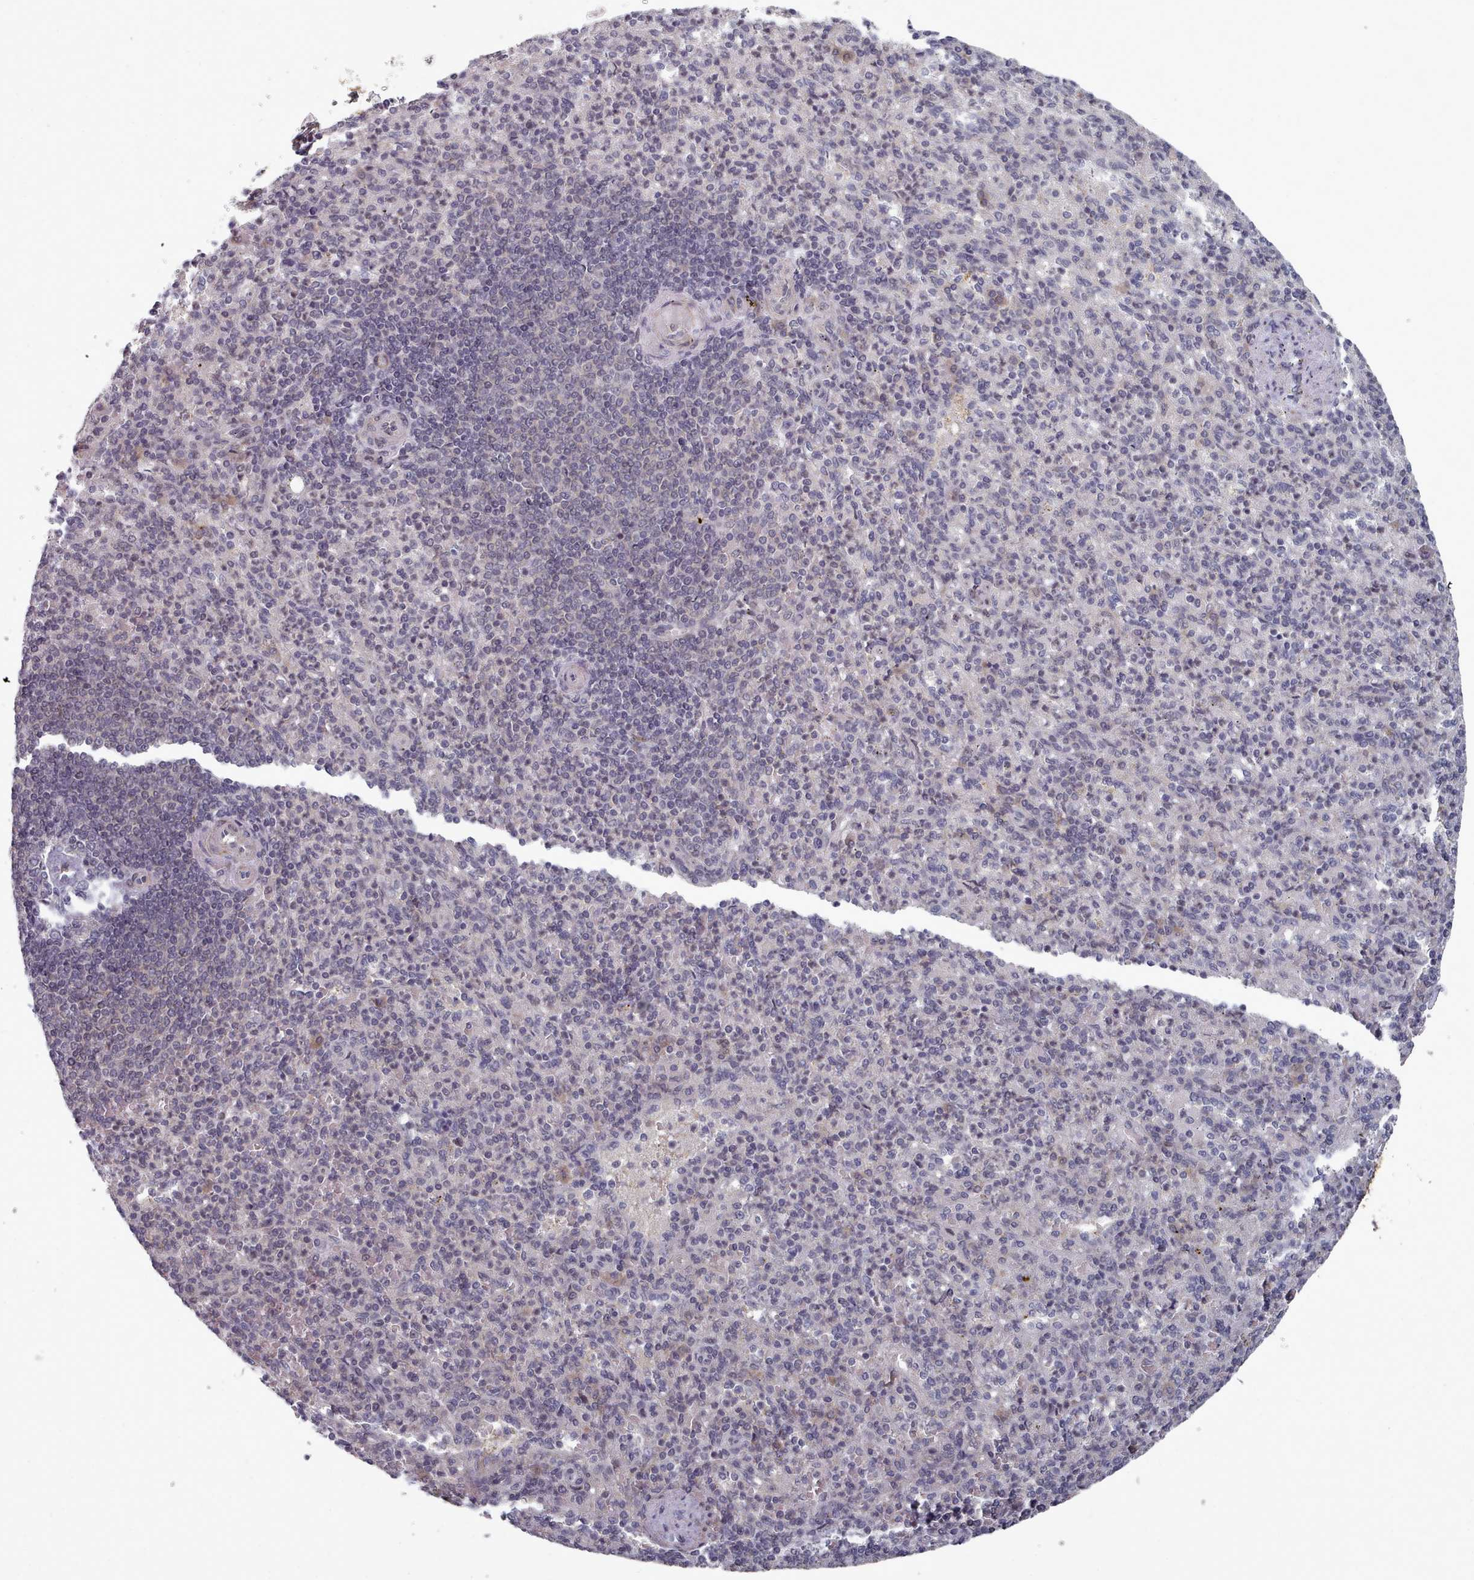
{"staining": {"intensity": "negative", "quantity": "none", "location": "none"}, "tissue": "spleen", "cell_type": "Cells in red pulp", "image_type": "normal", "snomed": [{"axis": "morphology", "description": "Normal tissue, NOS"}, {"axis": "topography", "description": "Spleen"}], "caption": "IHC photomicrograph of benign spleen stained for a protein (brown), which reveals no positivity in cells in red pulp.", "gene": "HYAL3", "patient": {"sex": "female", "age": 74}}